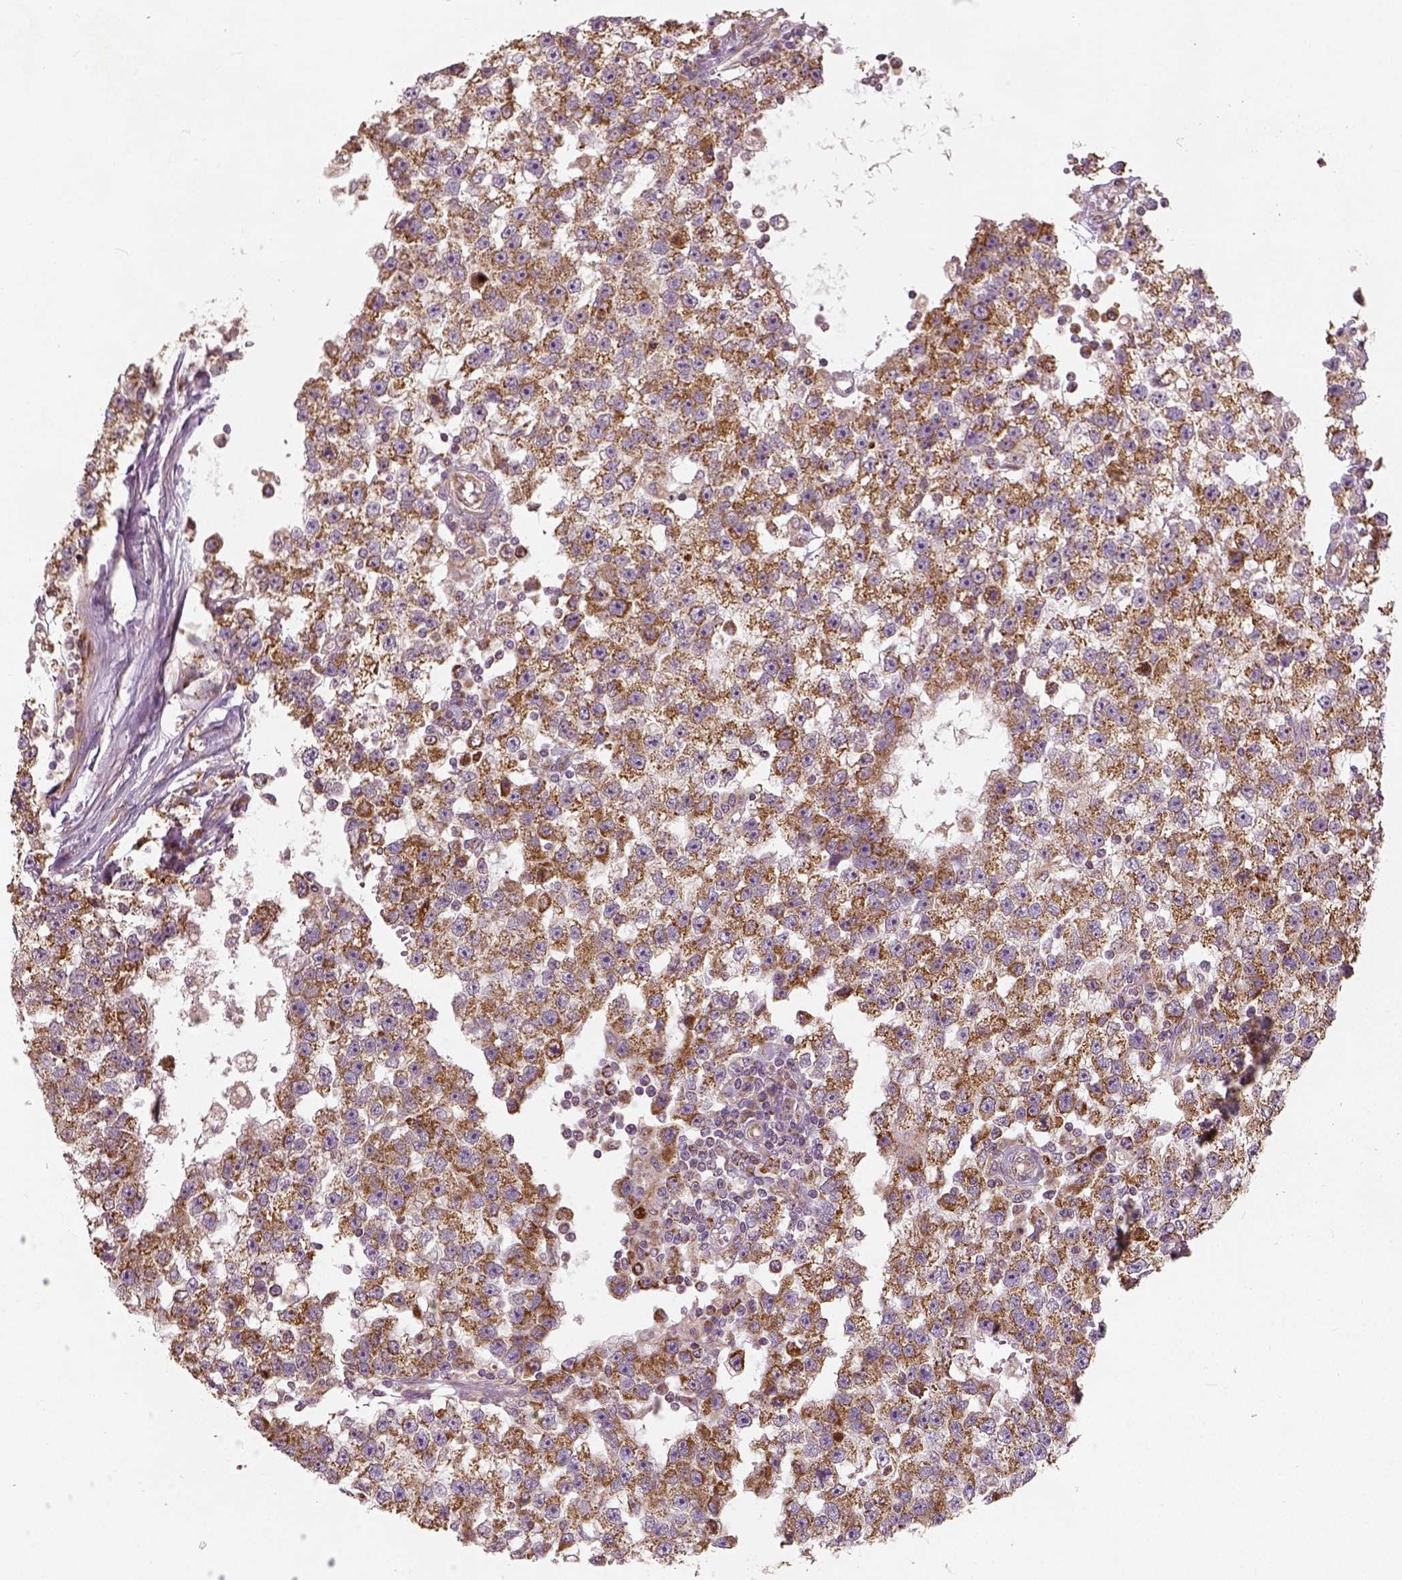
{"staining": {"intensity": "moderate", "quantity": ">75%", "location": "cytoplasmic/membranous"}, "tissue": "testis cancer", "cell_type": "Tumor cells", "image_type": "cancer", "snomed": [{"axis": "morphology", "description": "Seminoma, NOS"}, {"axis": "topography", "description": "Testis"}], "caption": "This micrograph exhibits IHC staining of human testis cancer (seminoma), with medium moderate cytoplasmic/membranous staining in about >75% of tumor cells.", "gene": "PGAM5", "patient": {"sex": "male", "age": 34}}